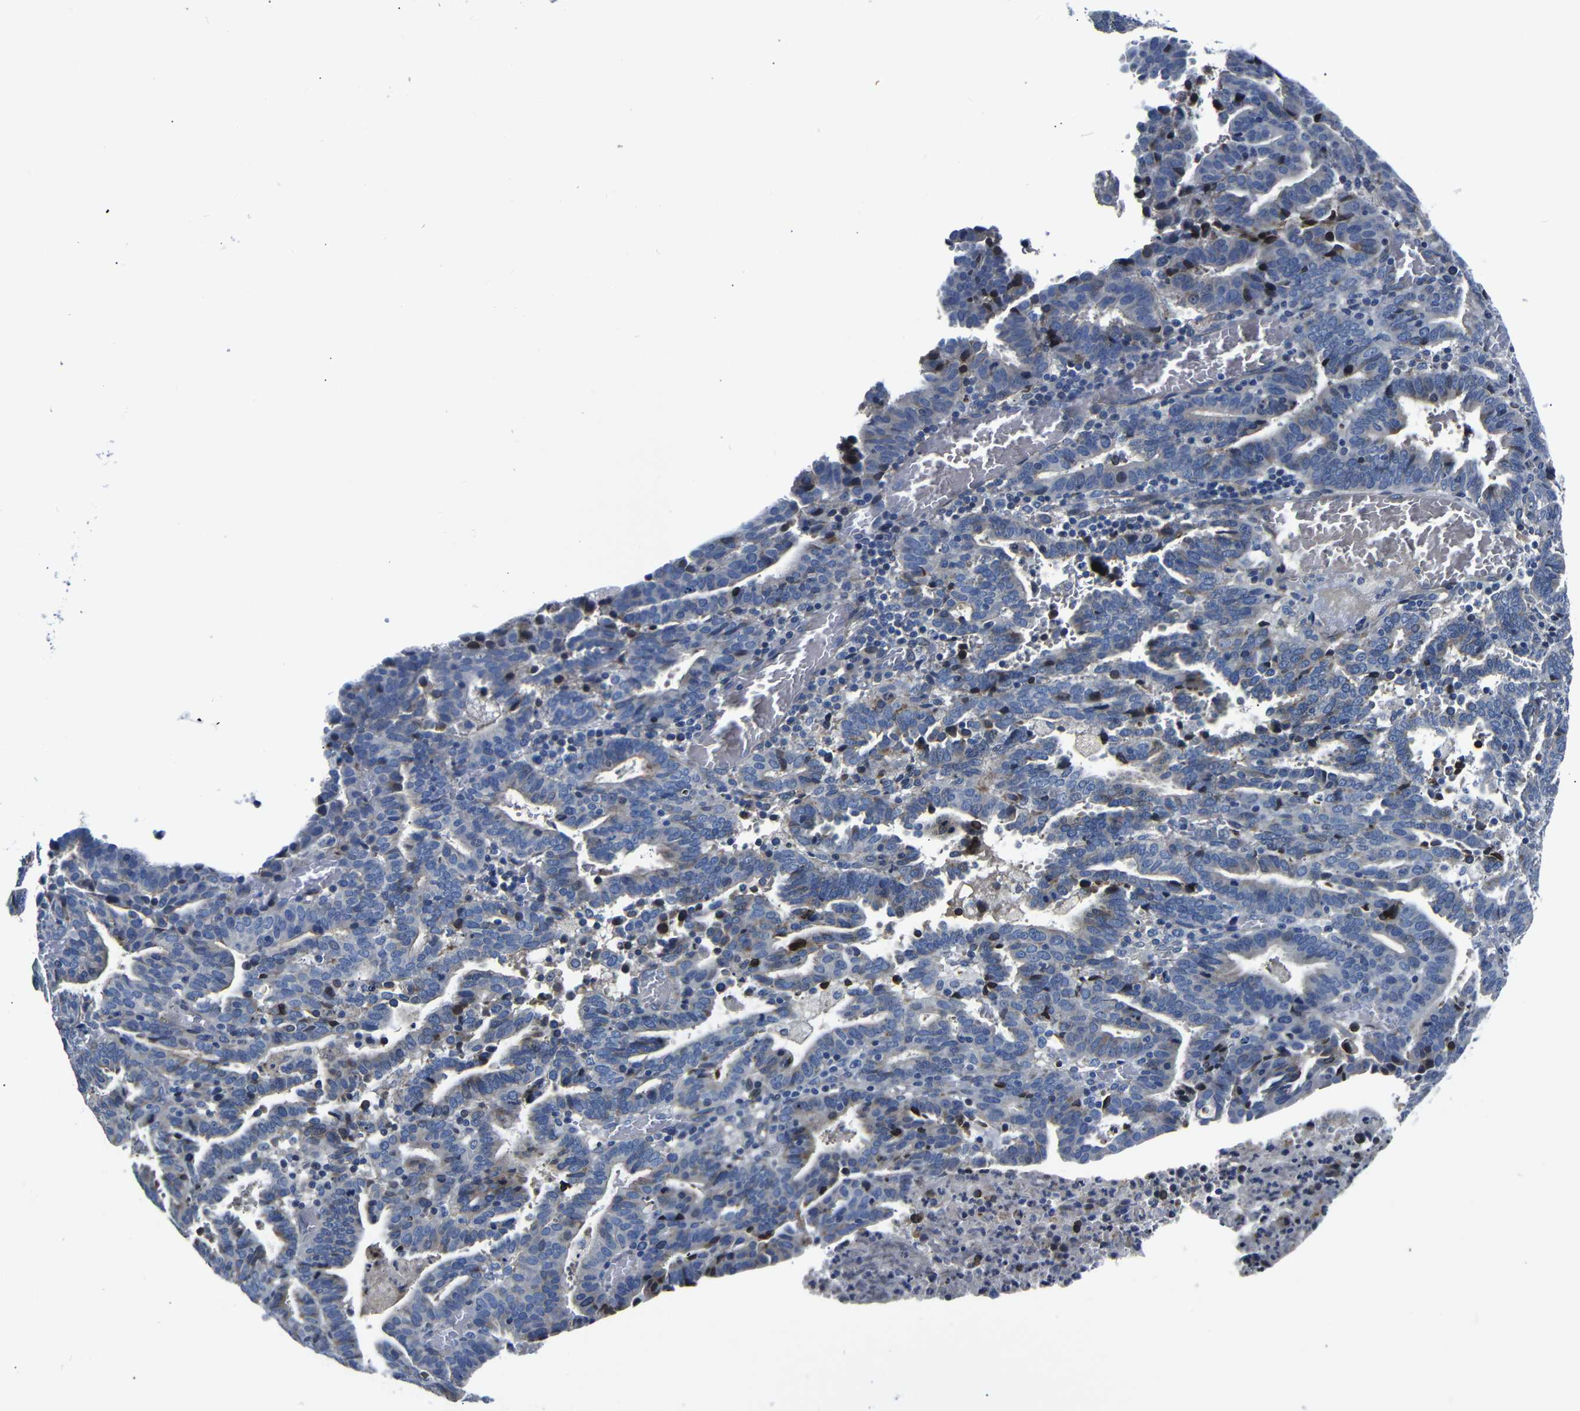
{"staining": {"intensity": "weak", "quantity": "<25%", "location": "cytoplasmic/membranous"}, "tissue": "endometrial cancer", "cell_type": "Tumor cells", "image_type": "cancer", "snomed": [{"axis": "morphology", "description": "Adenocarcinoma, NOS"}, {"axis": "topography", "description": "Uterus"}], "caption": "Tumor cells are negative for brown protein staining in endometrial cancer.", "gene": "AFDN", "patient": {"sex": "female", "age": 83}}